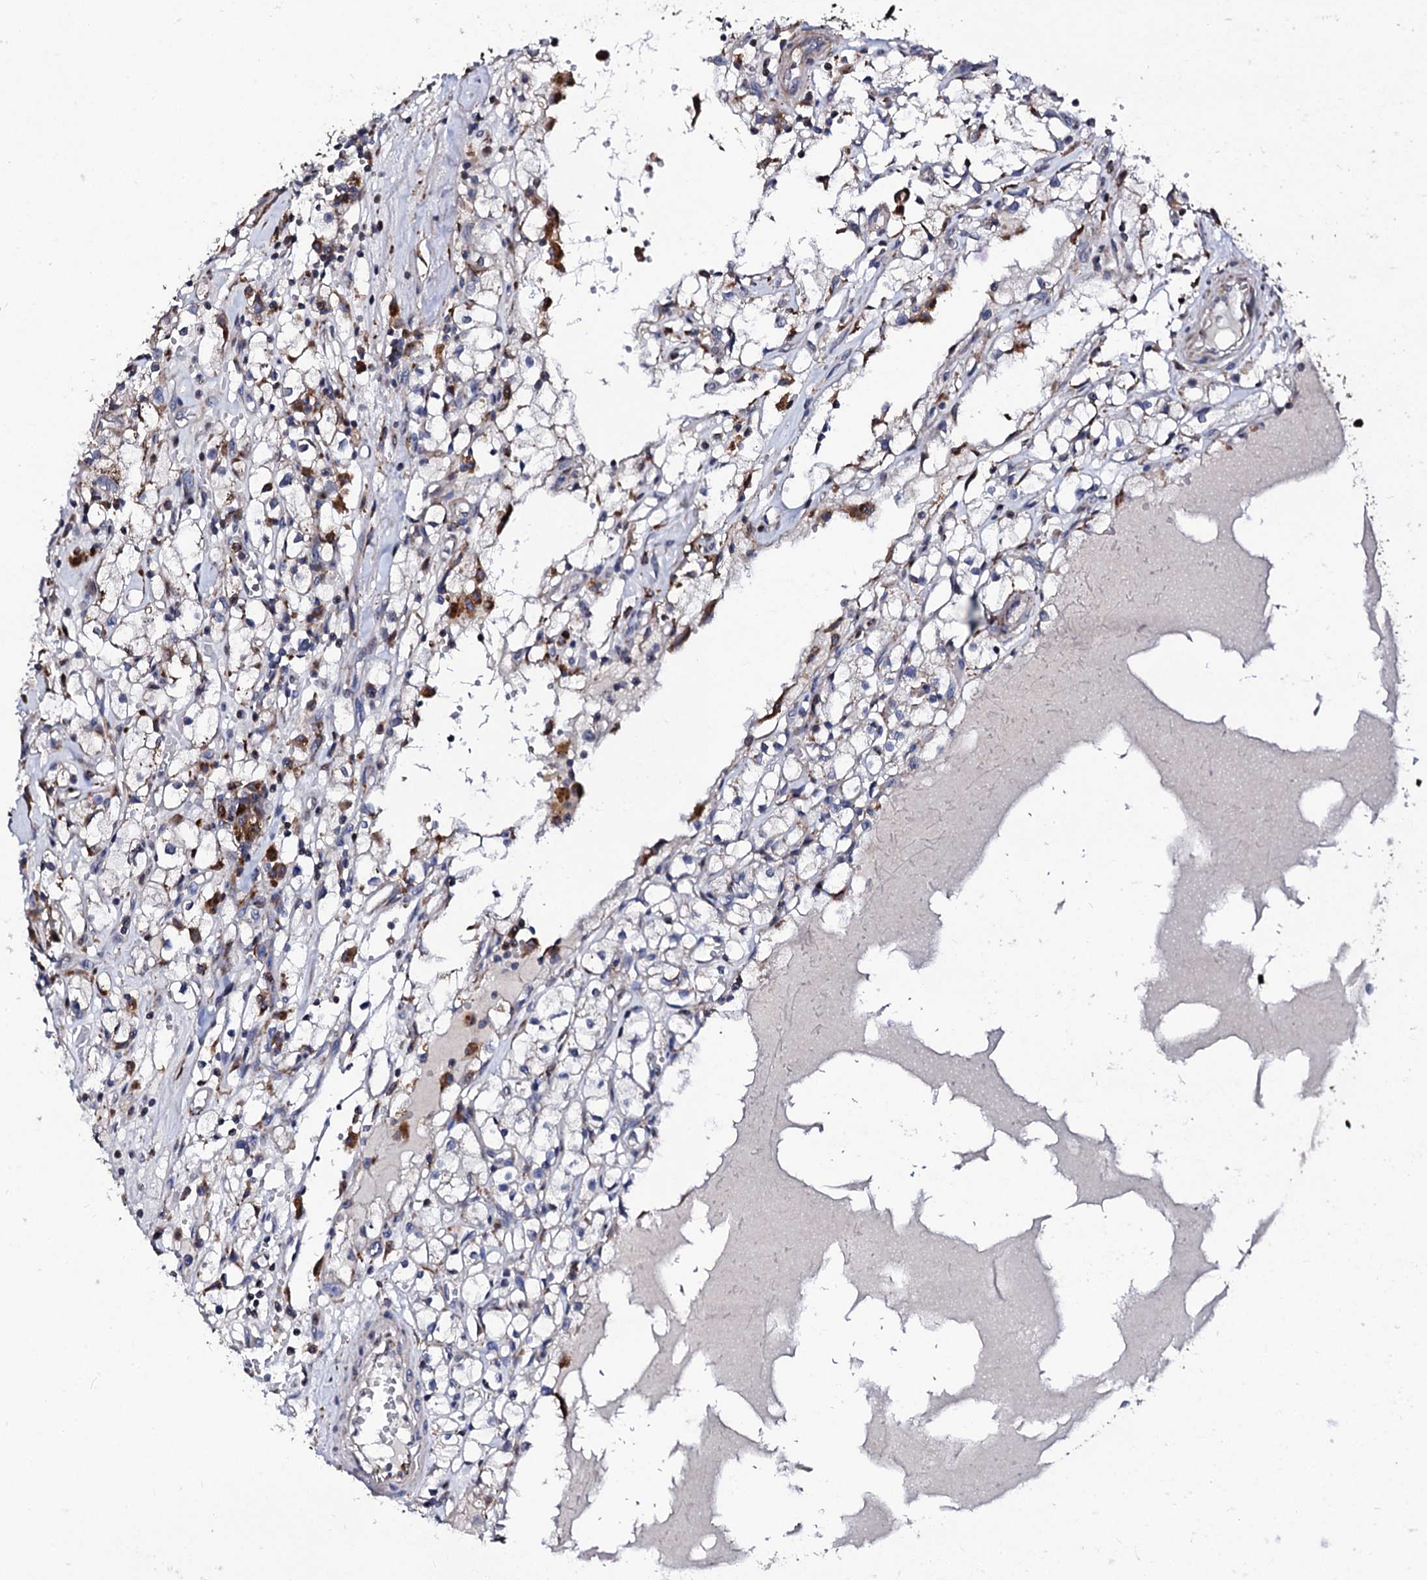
{"staining": {"intensity": "moderate", "quantity": "<25%", "location": "cytoplasmic/membranous"}, "tissue": "renal cancer", "cell_type": "Tumor cells", "image_type": "cancer", "snomed": [{"axis": "morphology", "description": "Adenocarcinoma, NOS"}, {"axis": "topography", "description": "Kidney"}], "caption": "Immunohistochemical staining of human renal adenocarcinoma displays moderate cytoplasmic/membranous protein staining in approximately <25% of tumor cells.", "gene": "TCIRG1", "patient": {"sex": "male", "age": 56}}